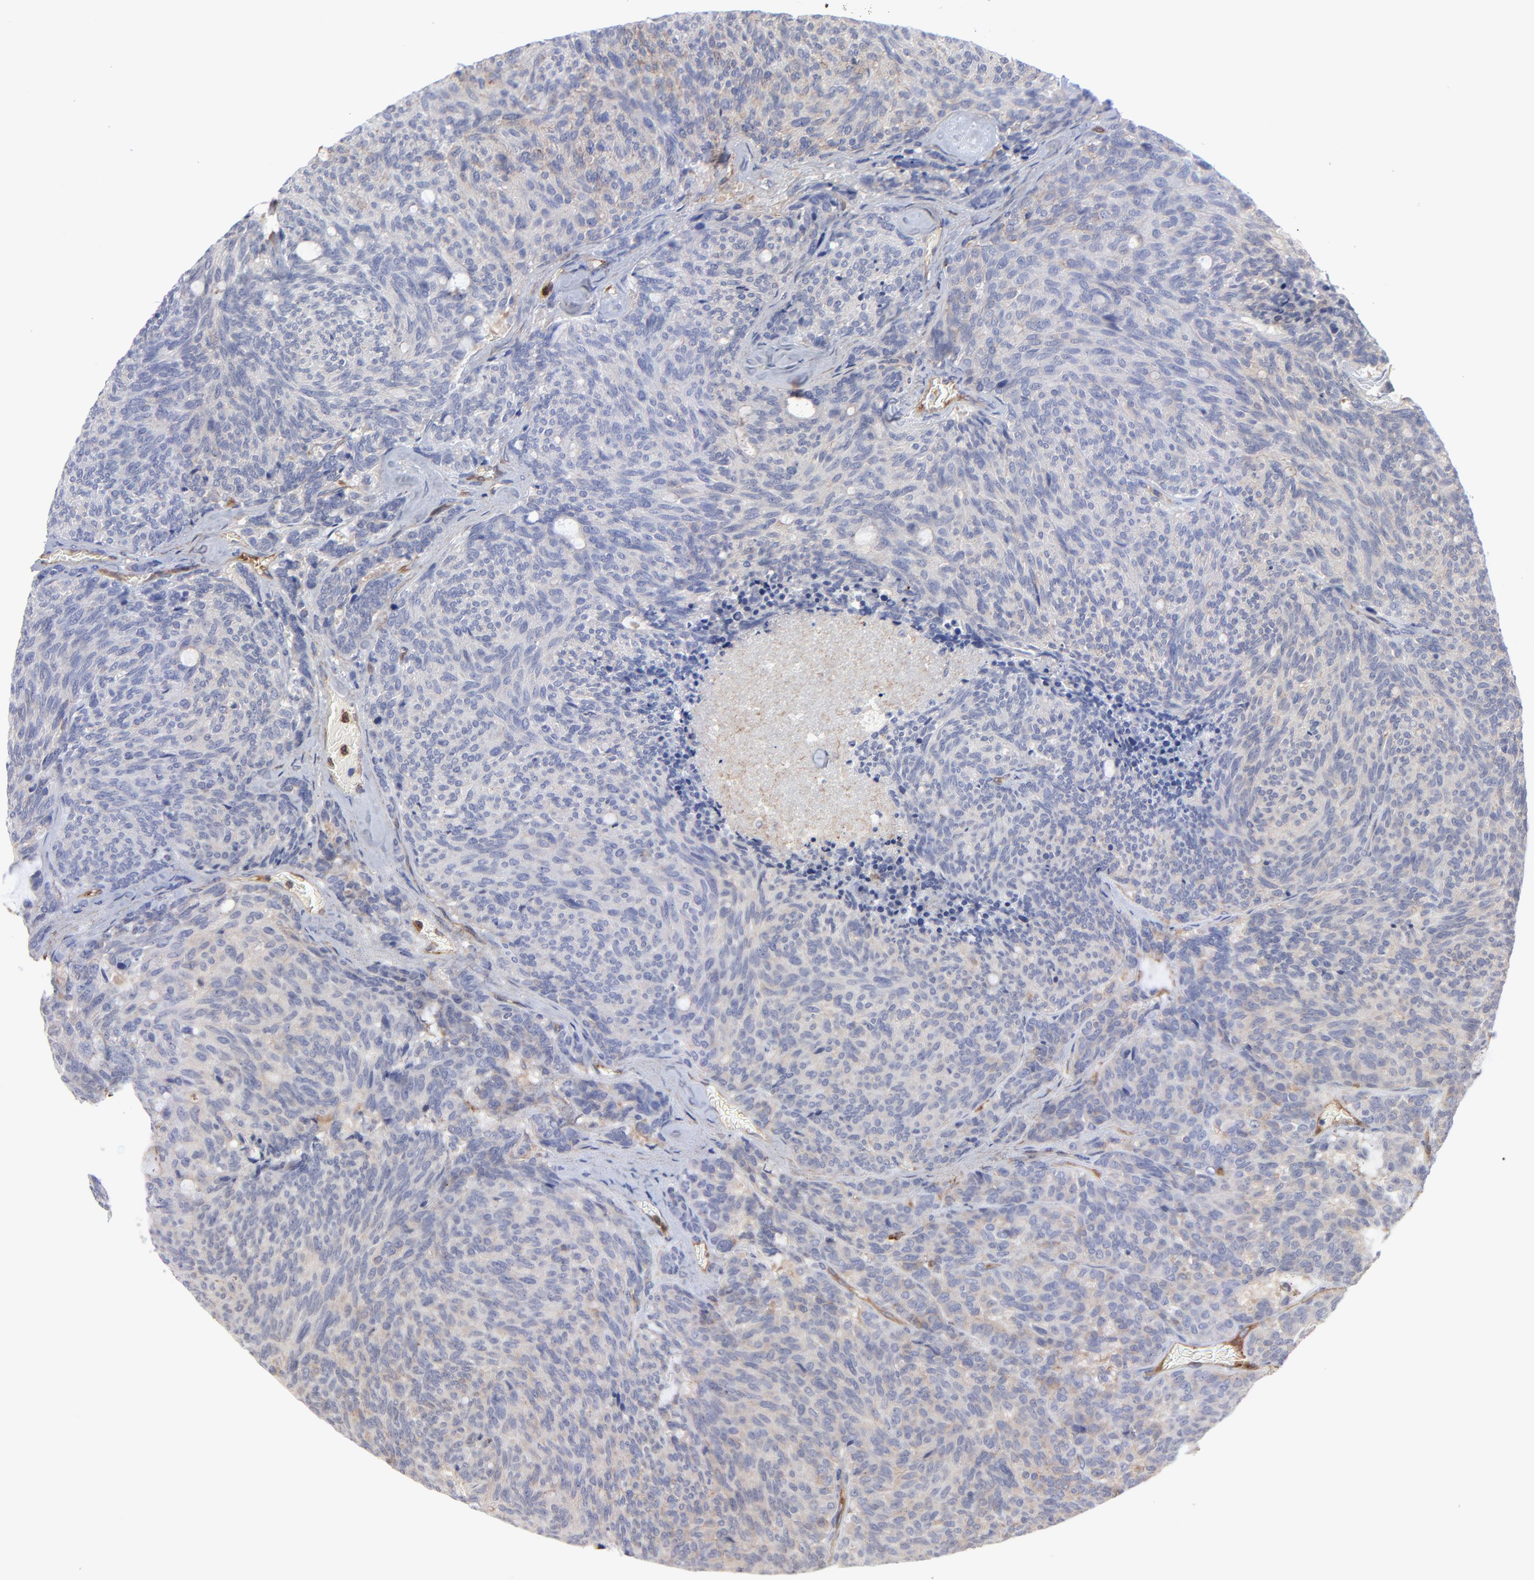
{"staining": {"intensity": "weak", "quantity": "25%-75%", "location": "cytoplasmic/membranous"}, "tissue": "carcinoid", "cell_type": "Tumor cells", "image_type": "cancer", "snomed": [{"axis": "morphology", "description": "Carcinoid, malignant, NOS"}, {"axis": "topography", "description": "Pancreas"}], "caption": "Immunohistochemical staining of carcinoid shows low levels of weak cytoplasmic/membranous staining in about 25%-75% of tumor cells. (DAB IHC with brightfield microscopy, high magnification).", "gene": "PXN", "patient": {"sex": "female", "age": 54}}